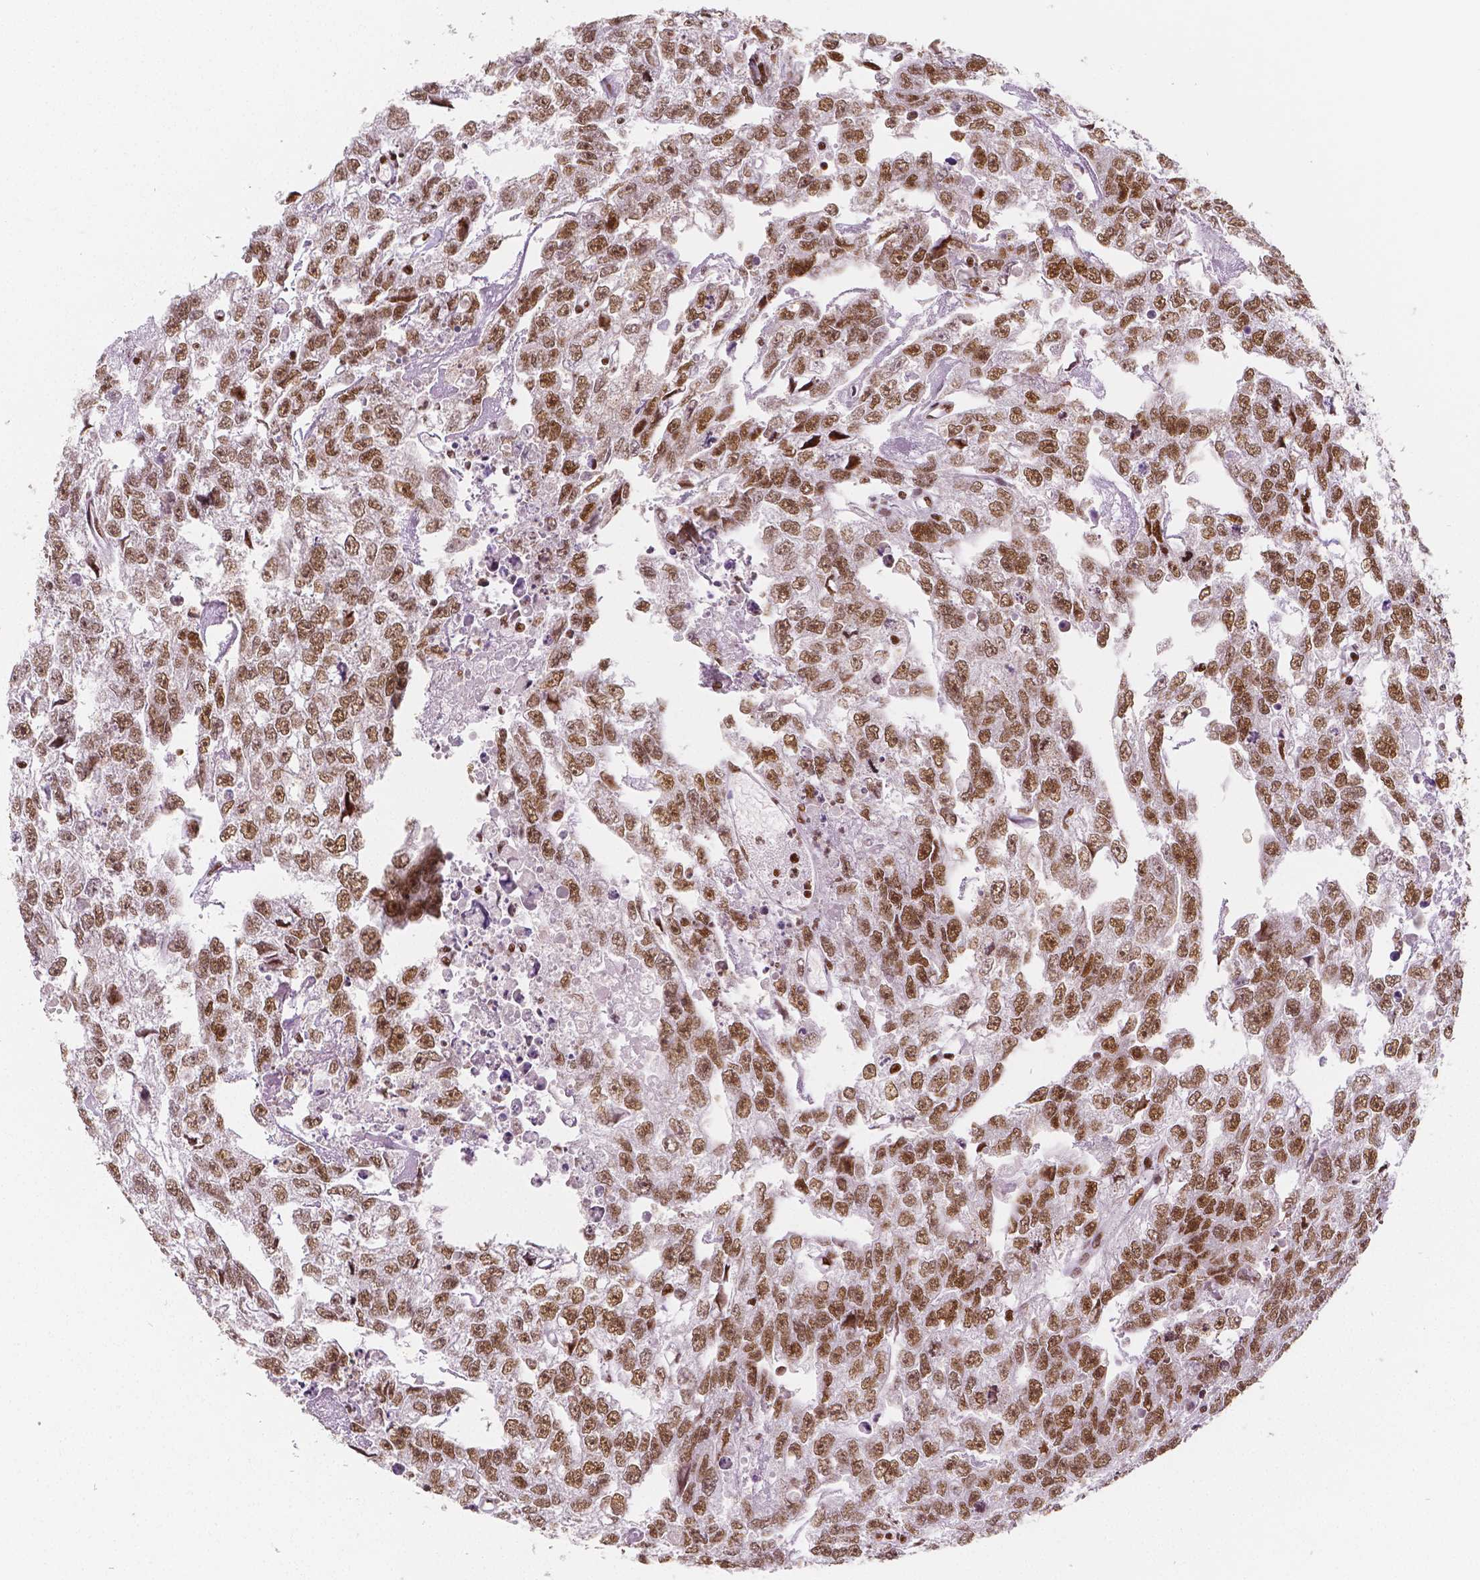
{"staining": {"intensity": "moderate", "quantity": ">75%", "location": "nuclear"}, "tissue": "testis cancer", "cell_type": "Tumor cells", "image_type": "cancer", "snomed": [{"axis": "morphology", "description": "Carcinoma, Embryonal, NOS"}, {"axis": "morphology", "description": "Teratoma, malignant, NOS"}, {"axis": "topography", "description": "Testis"}], "caption": "A medium amount of moderate nuclear expression is present in approximately >75% of tumor cells in testis embryonal carcinoma tissue.", "gene": "HDAC1", "patient": {"sex": "male", "age": 44}}